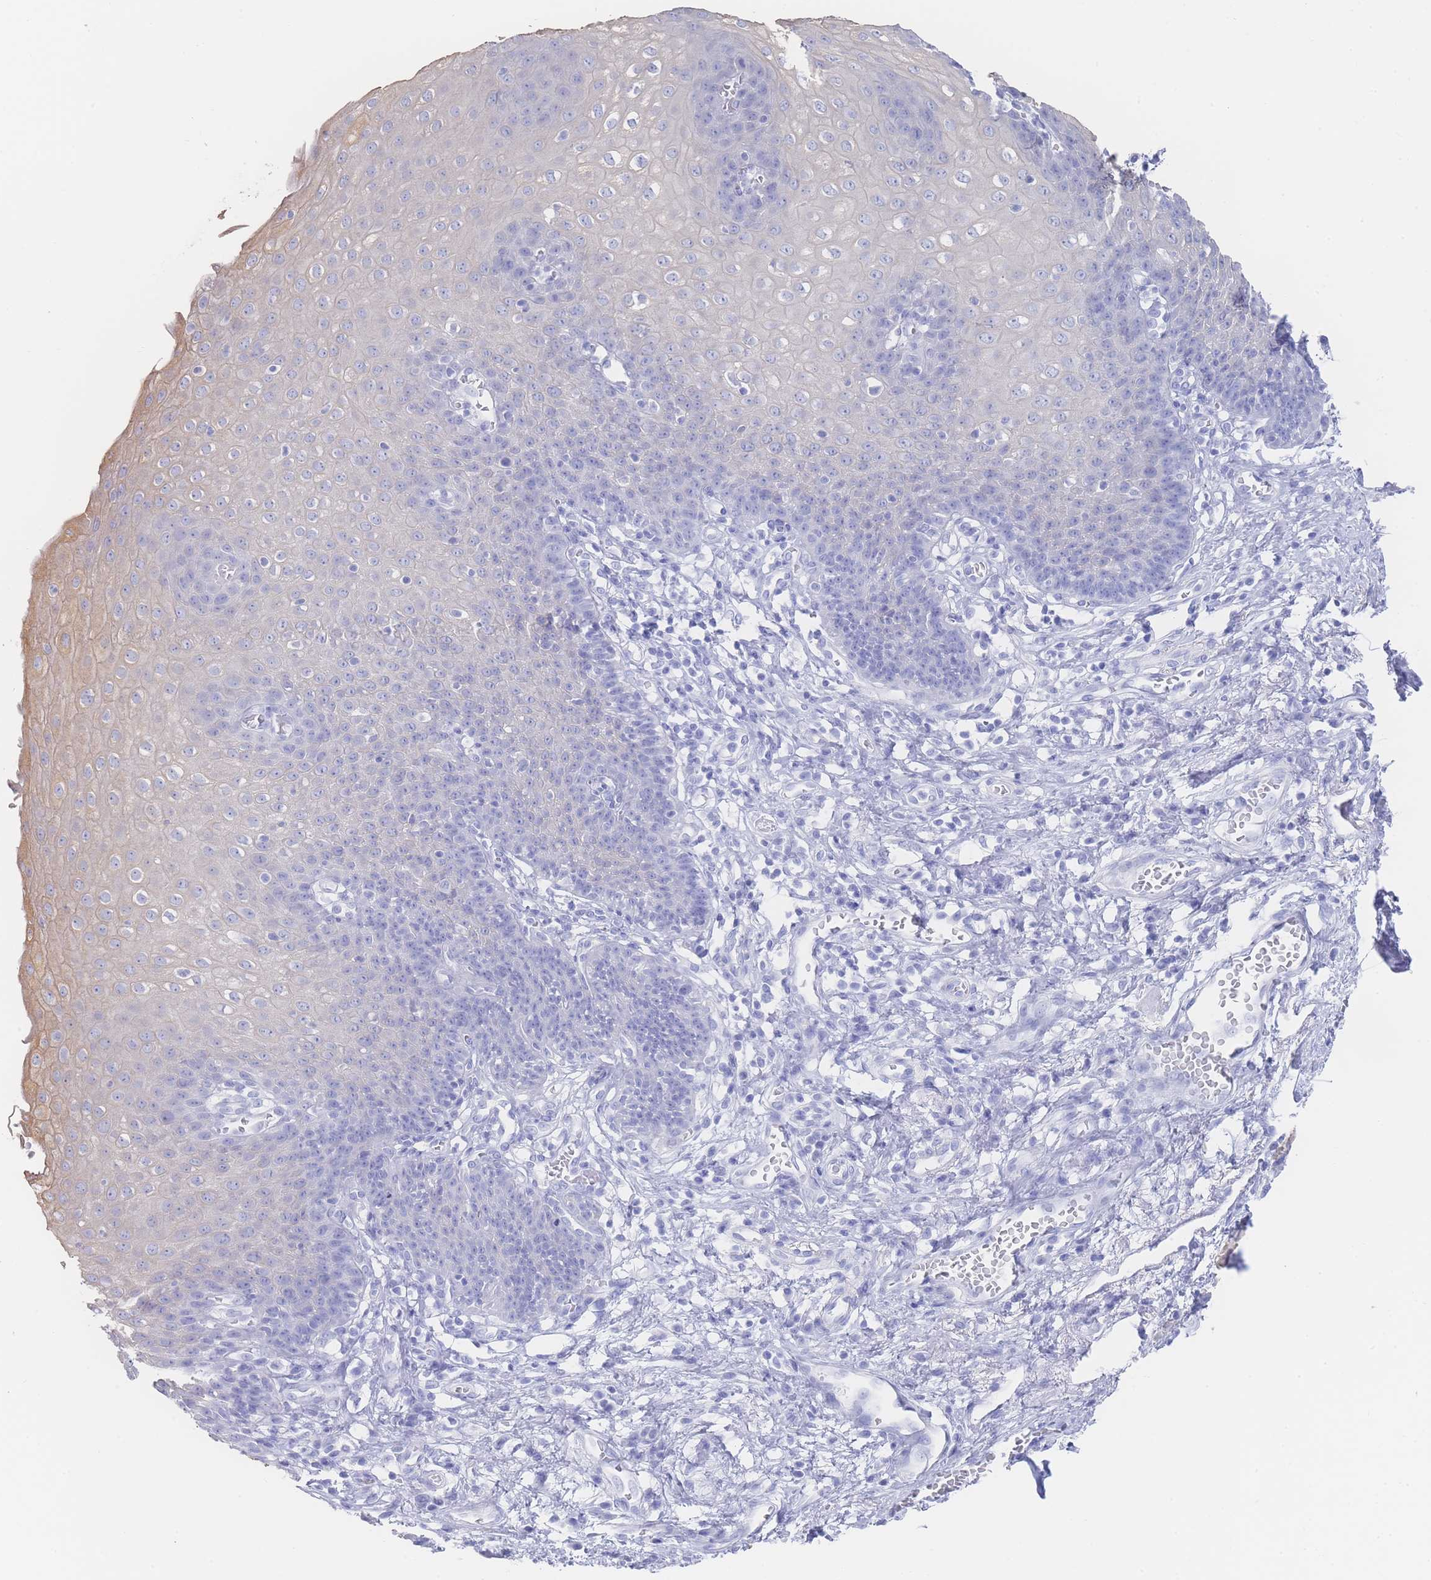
{"staining": {"intensity": "negative", "quantity": "none", "location": "none"}, "tissue": "esophagus", "cell_type": "Squamous epithelial cells", "image_type": "normal", "snomed": [{"axis": "morphology", "description": "Normal tissue, NOS"}, {"axis": "topography", "description": "Esophagus"}], "caption": "IHC micrograph of benign human esophagus stained for a protein (brown), which demonstrates no staining in squamous epithelial cells.", "gene": "LRRC37A2", "patient": {"sex": "male", "age": 71}}